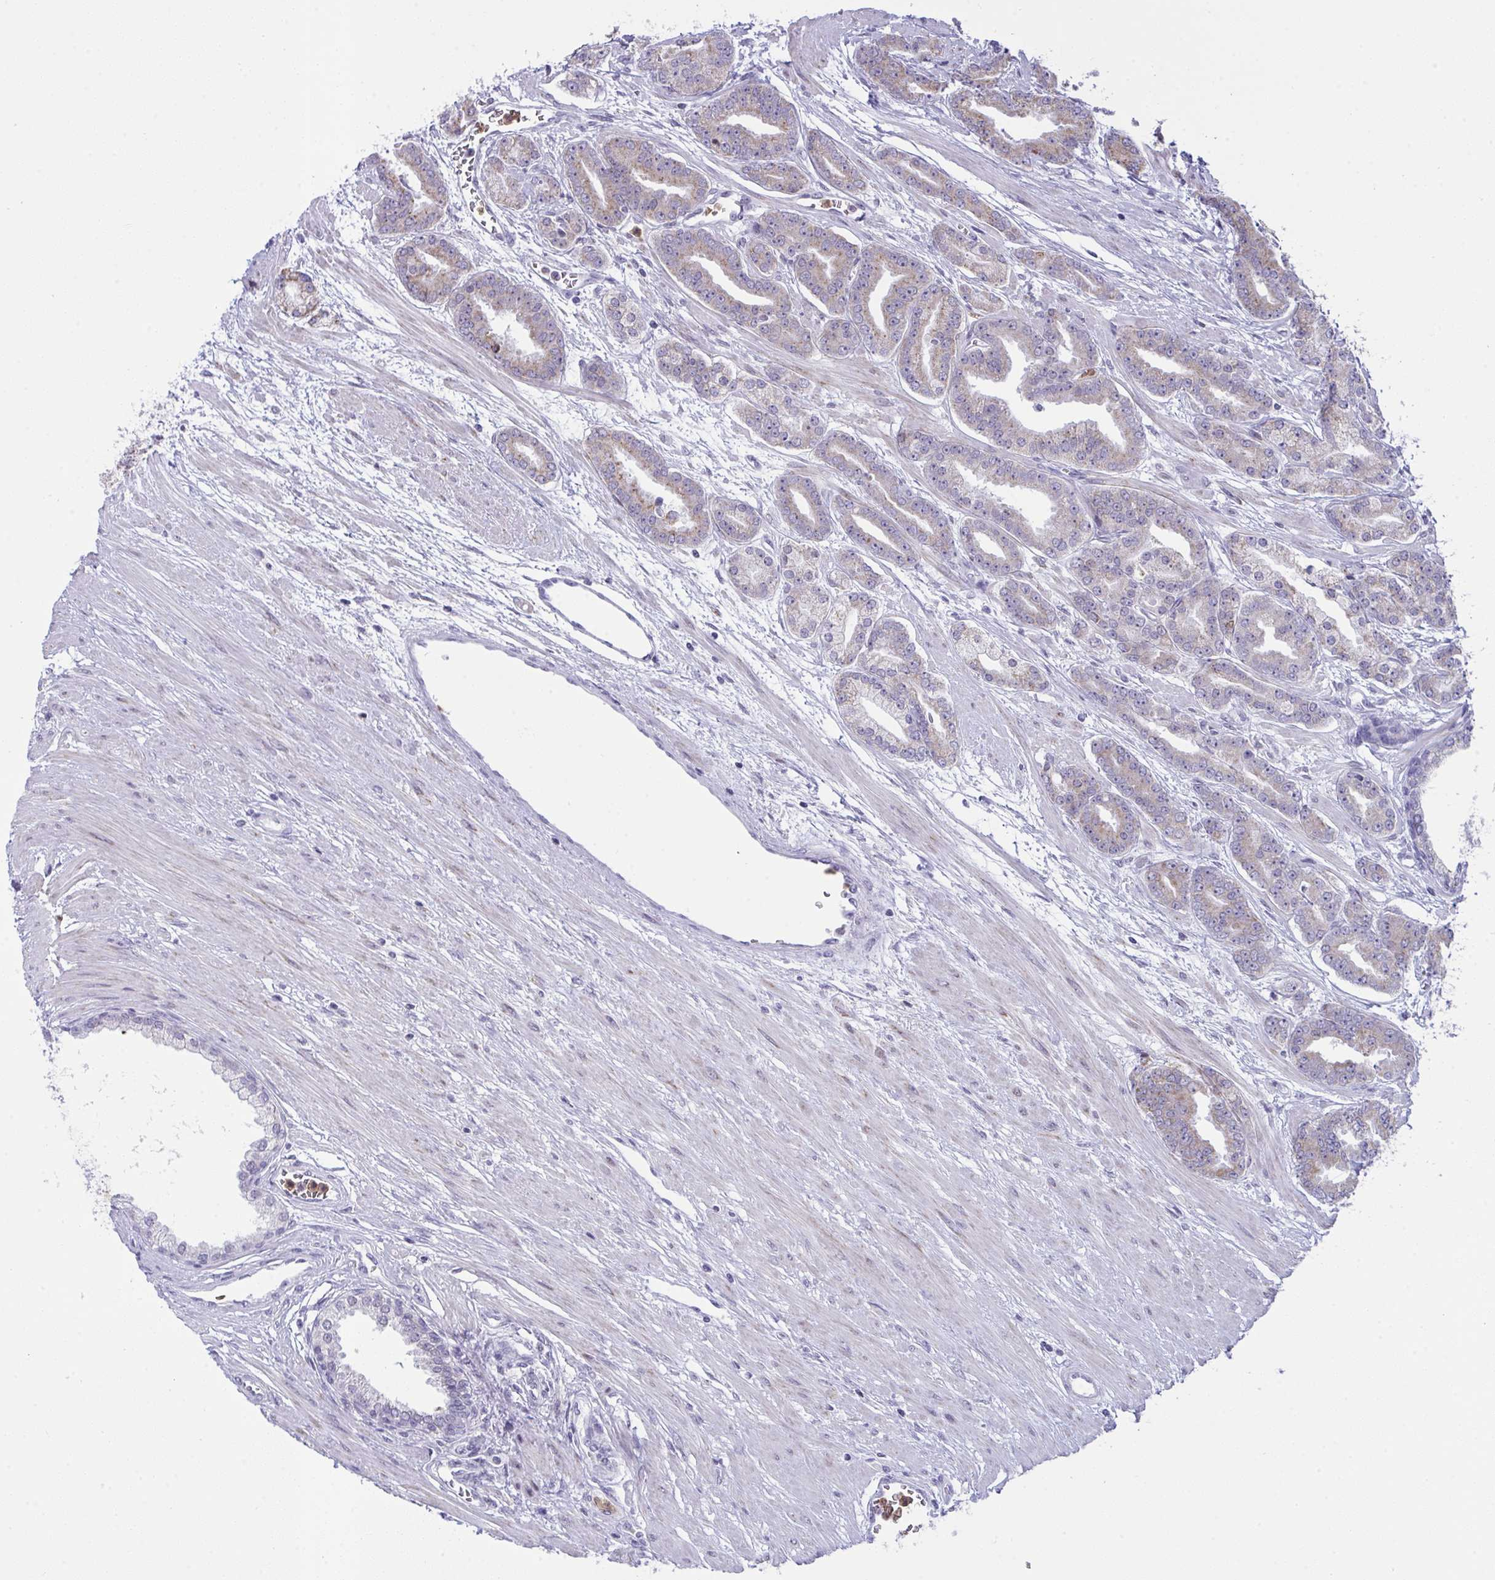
{"staining": {"intensity": "moderate", "quantity": "25%-75%", "location": "cytoplasmic/membranous"}, "tissue": "prostate cancer", "cell_type": "Tumor cells", "image_type": "cancer", "snomed": [{"axis": "morphology", "description": "Adenocarcinoma, High grade"}, {"axis": "topography", "description": "Prostate"}], "caption": "Tumor cells show moderate cytoplasmic/membranous expression in about 25%-75% of cells in prostate cancer (high-grade adenocarcinoma). The staining was performed using DAB to visualize the protein expression in brown, while the nuclei were stained in blue with hematoxylin (Magnification: 20x).", "gene": "PLA2G12B", "patient": {"sex": "male", "age": 60}}